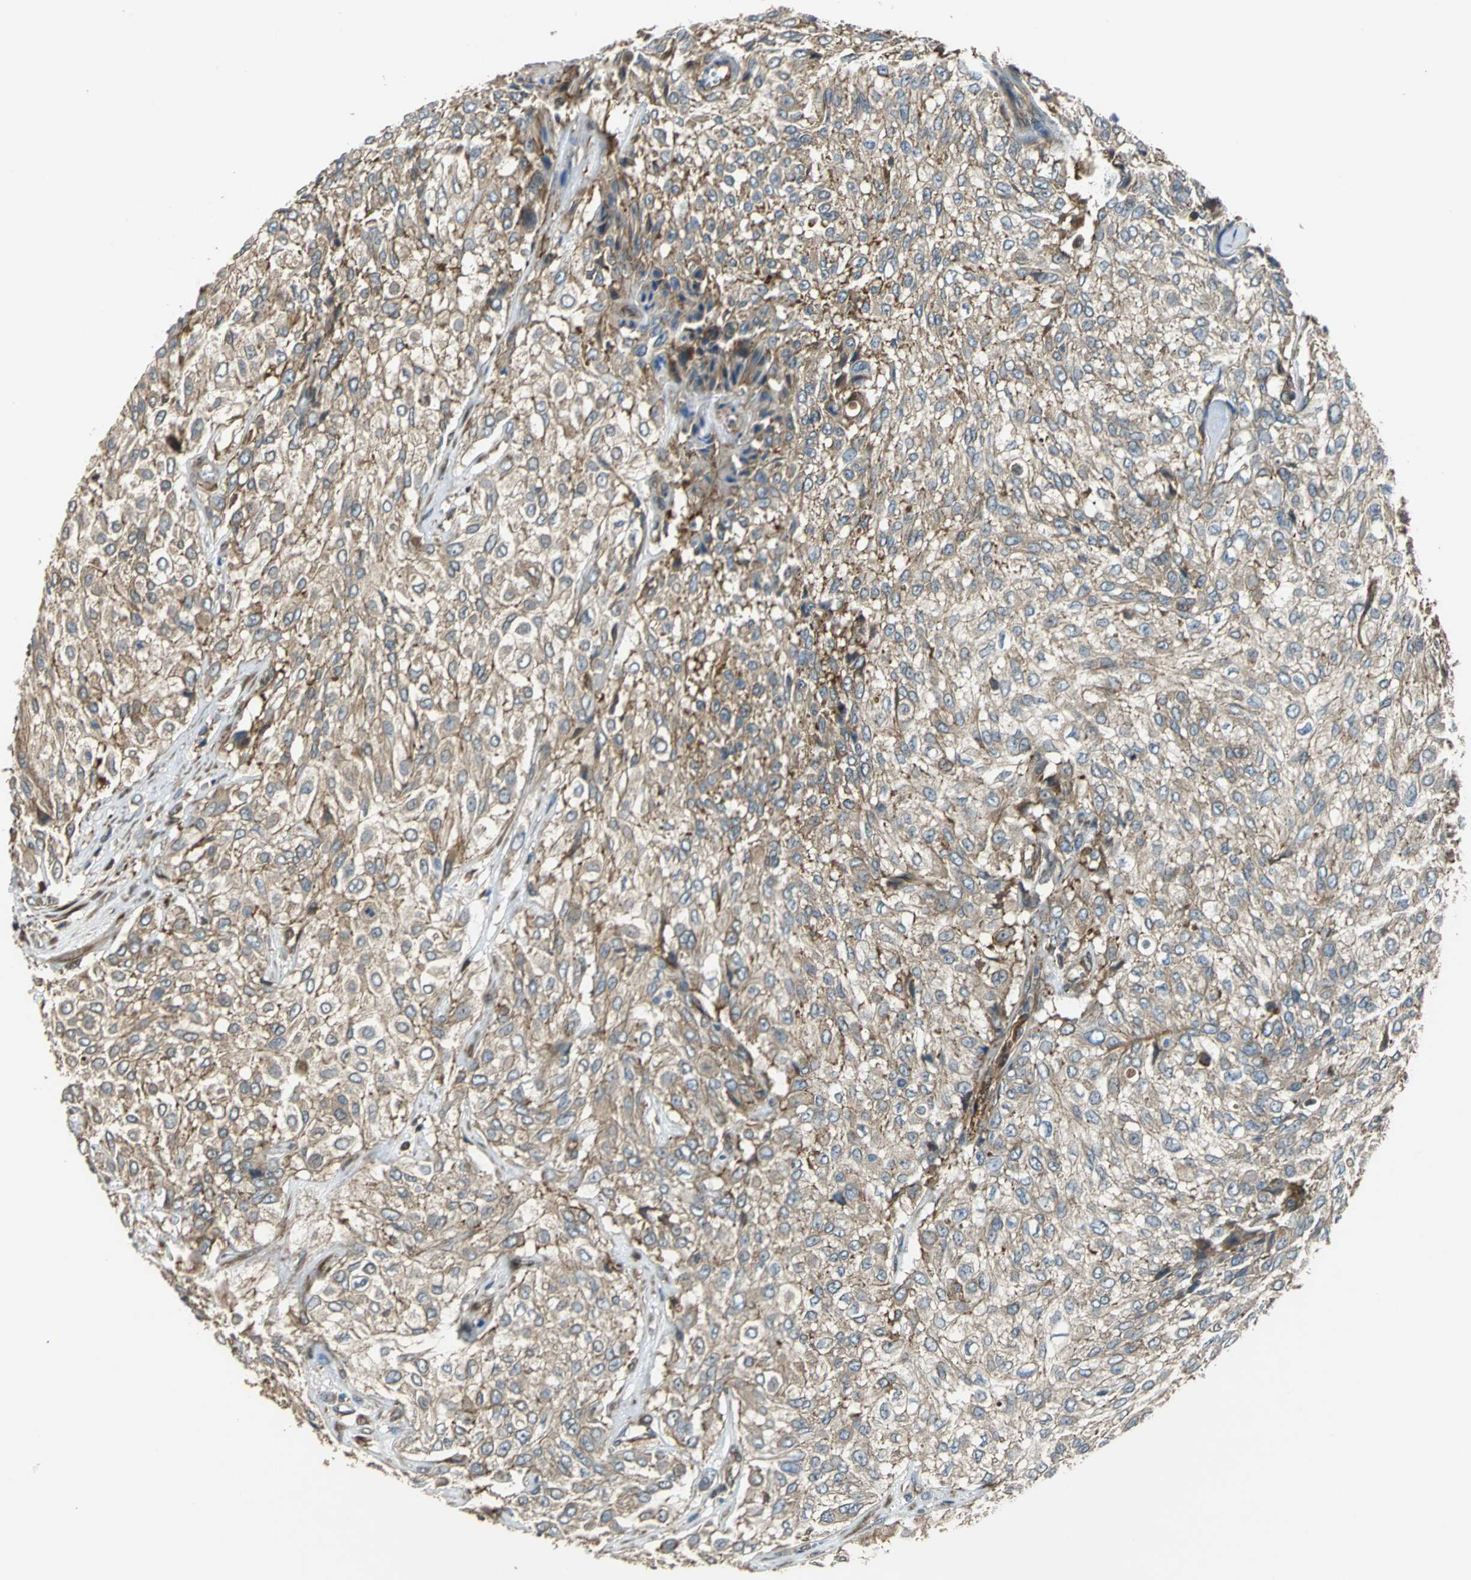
{"staining": {"intensity": "moderate", "quantity": ">75%", "location": "cytoplasmic/membranous"}, "tissue": "urothelial cancer", "cell_type": "Tumor cells", "image_type": "cancer", "snomed": [{"axis": "morphology", "description": "Urothelial carcinoma, High grade"}, {"axis": "topography", "description": "Urinary bladder"}], "caption": "Immunohistochemical staining of human high-grade urothelial carcinoma exhibits moderate cytoplasmic/membranous protein expression in about >75% of tumor cells.", "gene": "PARVA", "patient": {"sex": "male", "age": 57}}